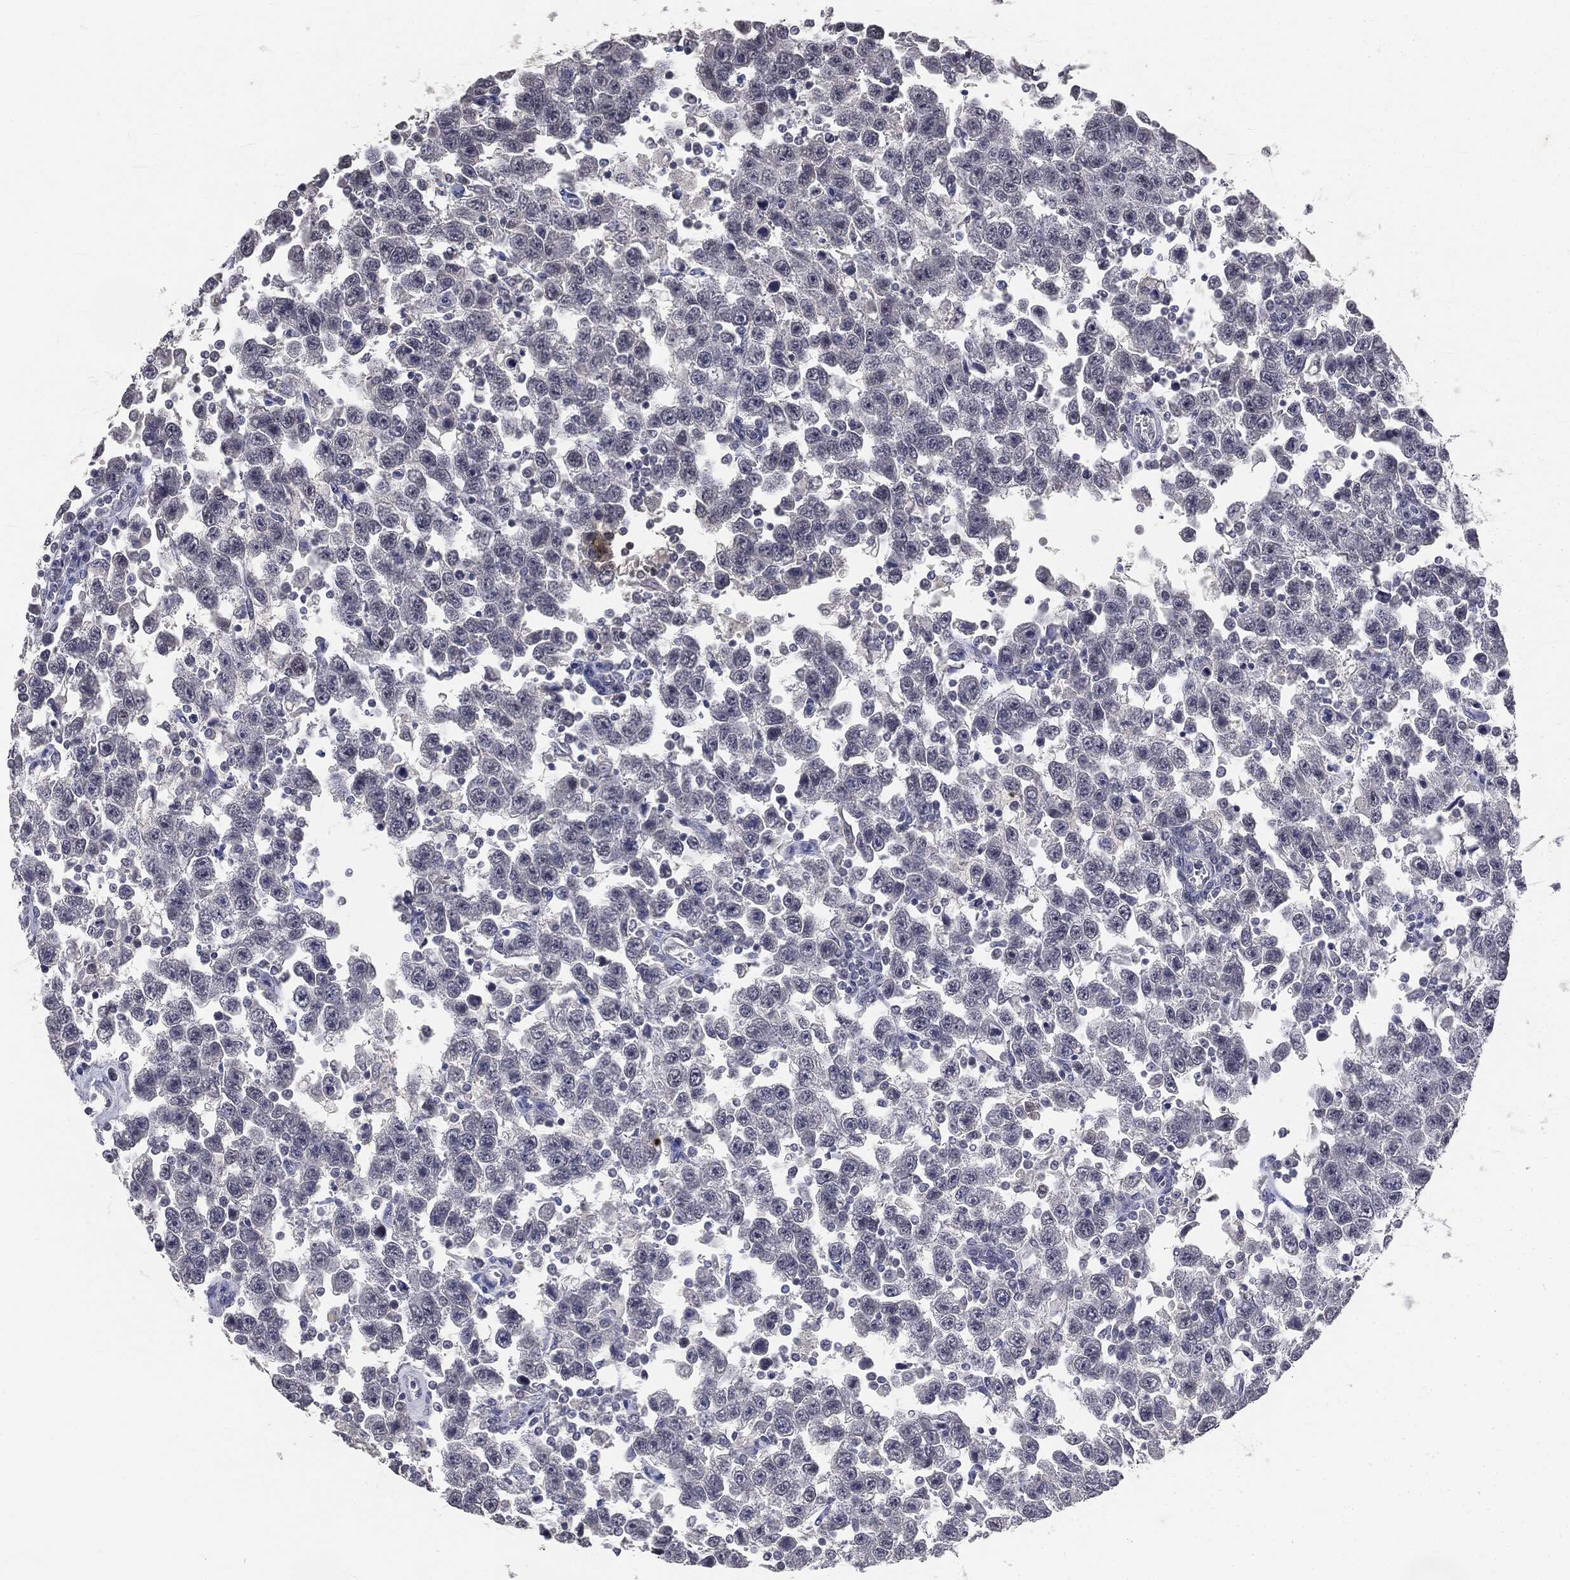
{"staining": {"intensity": "negative", "quantity": "none", "location": "none"}, "tissue": "testis cancer", "cell_type": "Tumor cells", "image_type": "cancer", "snomed": [{"axis": "morphology", "description": "Seminoma, NOS"}, {"axis": "topography", "description": "Testis"}], "caption": "The histopathology image exhibits no significant positivity in tumor cells of testis cancer.", "gene": "SLC2A2", "patient": {"sex": "male", "age": 41}}